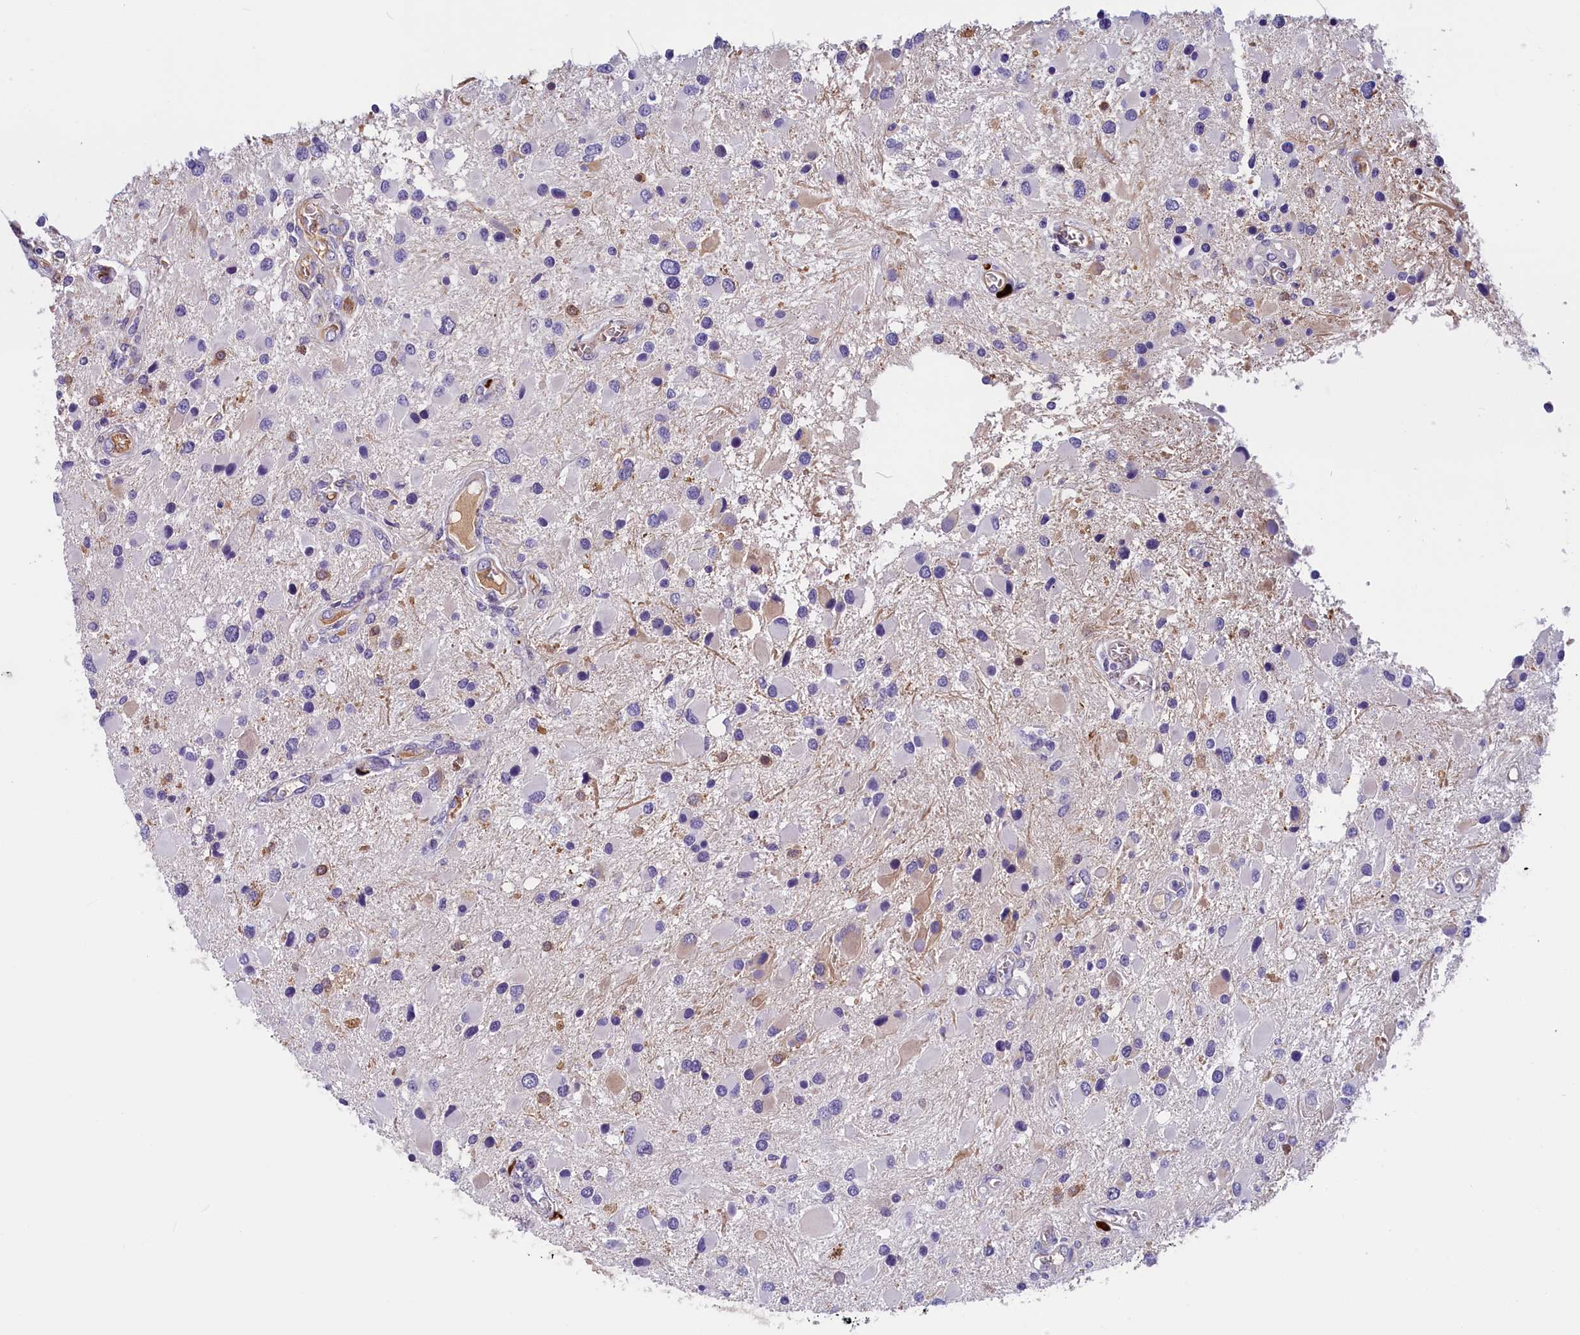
{"staining": {"intensity": "negative", "quantity": "none", "location": "none"}, "tissue": "glioma", "cell_type": "Tumor cells", "image_type": "cancer", "snomed": [{"axis": "morphology", "description": "Glioma, malignant, High grade"}, {"axis": "topography", "description": "Brain"}], "caption": "Glioma was stained to show a protein in brown. There is no significant staining in tumor cells. The staining was performed using DAB to visualize the protein expression in brown, while the nuclei were stained in blue with hematoxylin (Magnification: 20x).", "gene": "BCL2L13", "patient": {"sex": "male", "age": 53}}